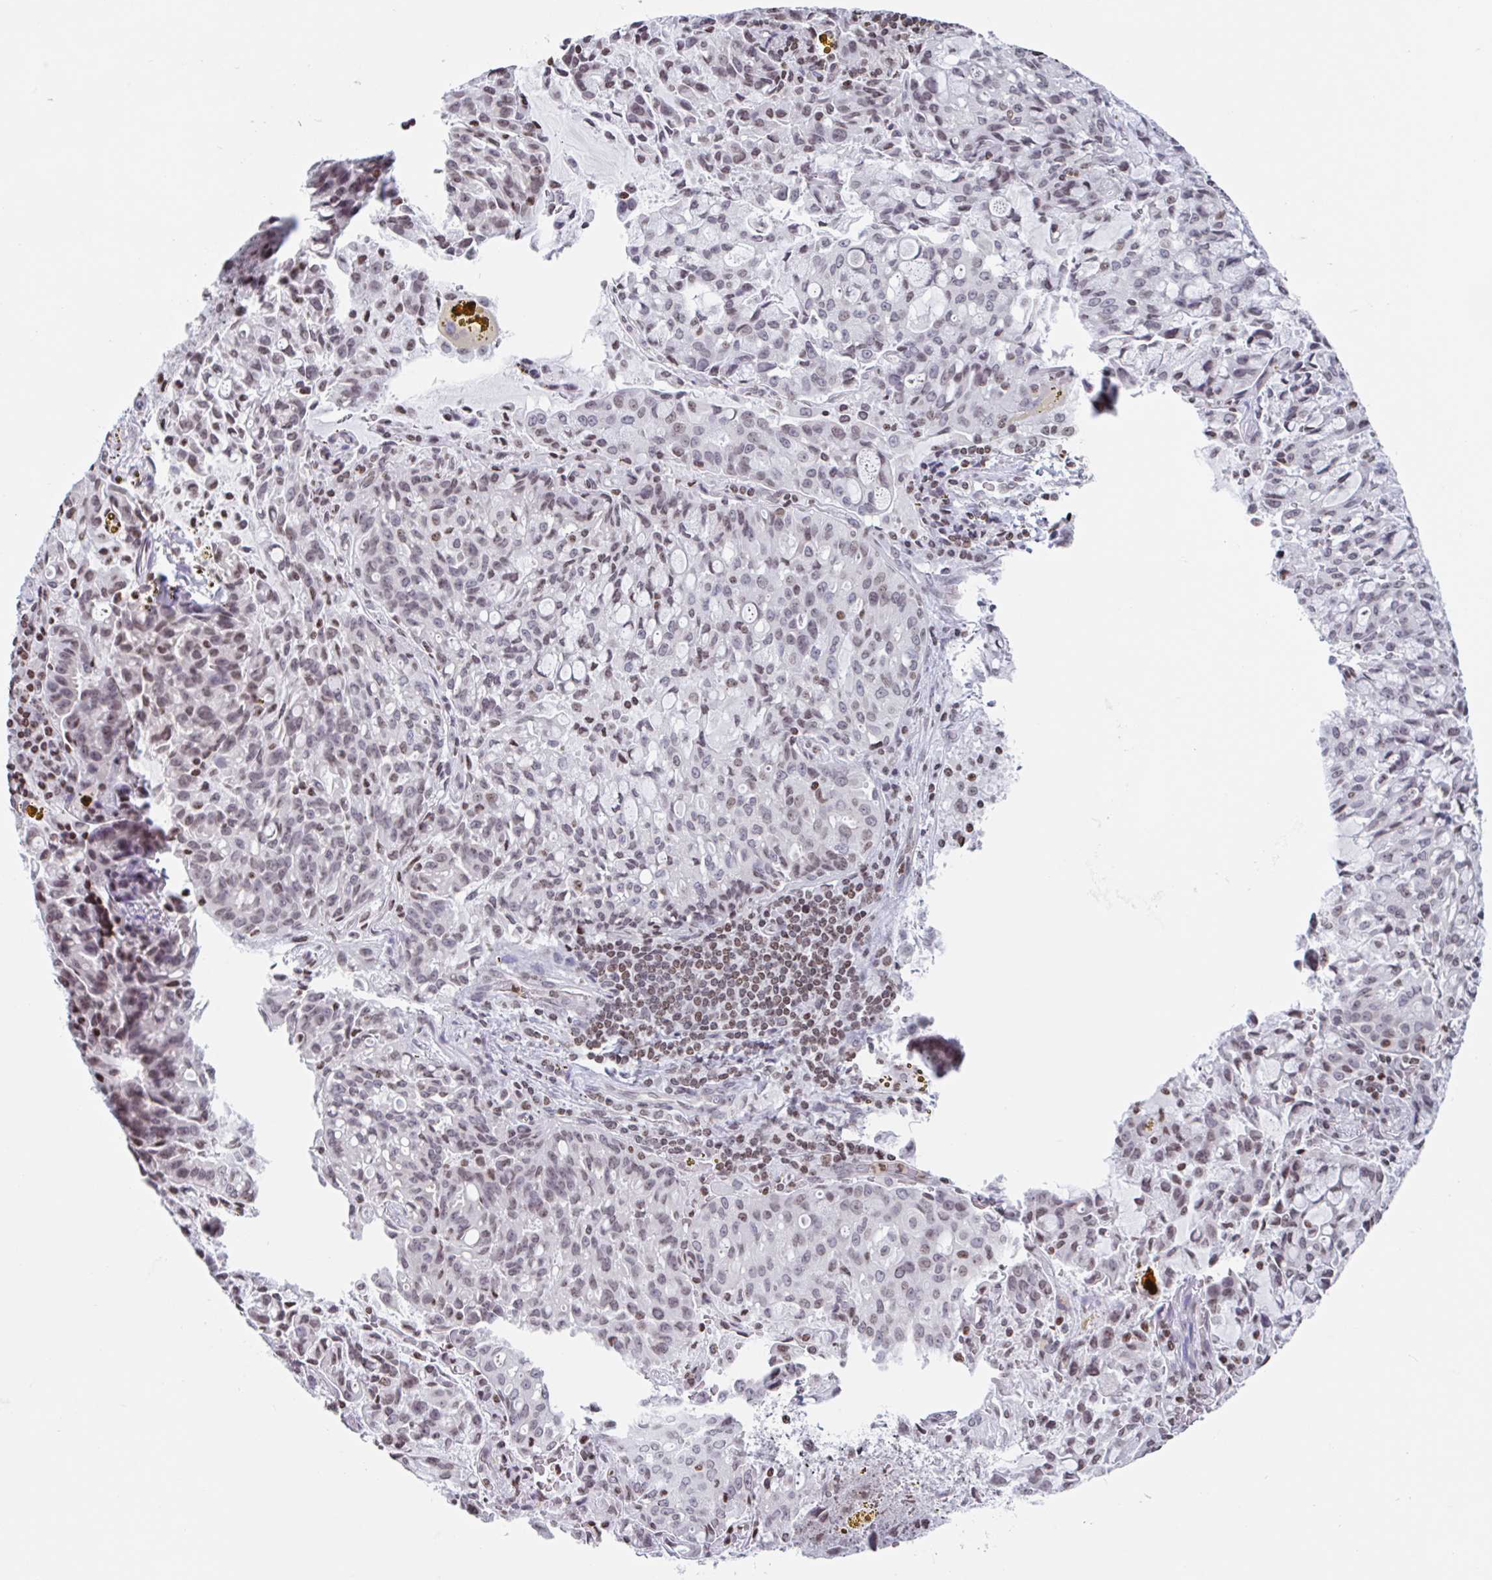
{"staining": {"intensity": "weak", "quantity": ">75%", "location": "nuclear"}, "tissue": "lung cancer", "cell_type": "Tumor cells", "image_type": "cancer", "snomed": [{"axis": "morphology", "description": "Adenocarcinoma, NOS"}, {"axis": "topography", "description": "Lung"}], "caption": "IHC histopathology image of human lung cancer stained for a protein (brown), which shows low levels of weak nuclear staining in approximately >75% of tumor cells.", "gene": "NOL6", "patient": {"sex": "female", "age": 44}}